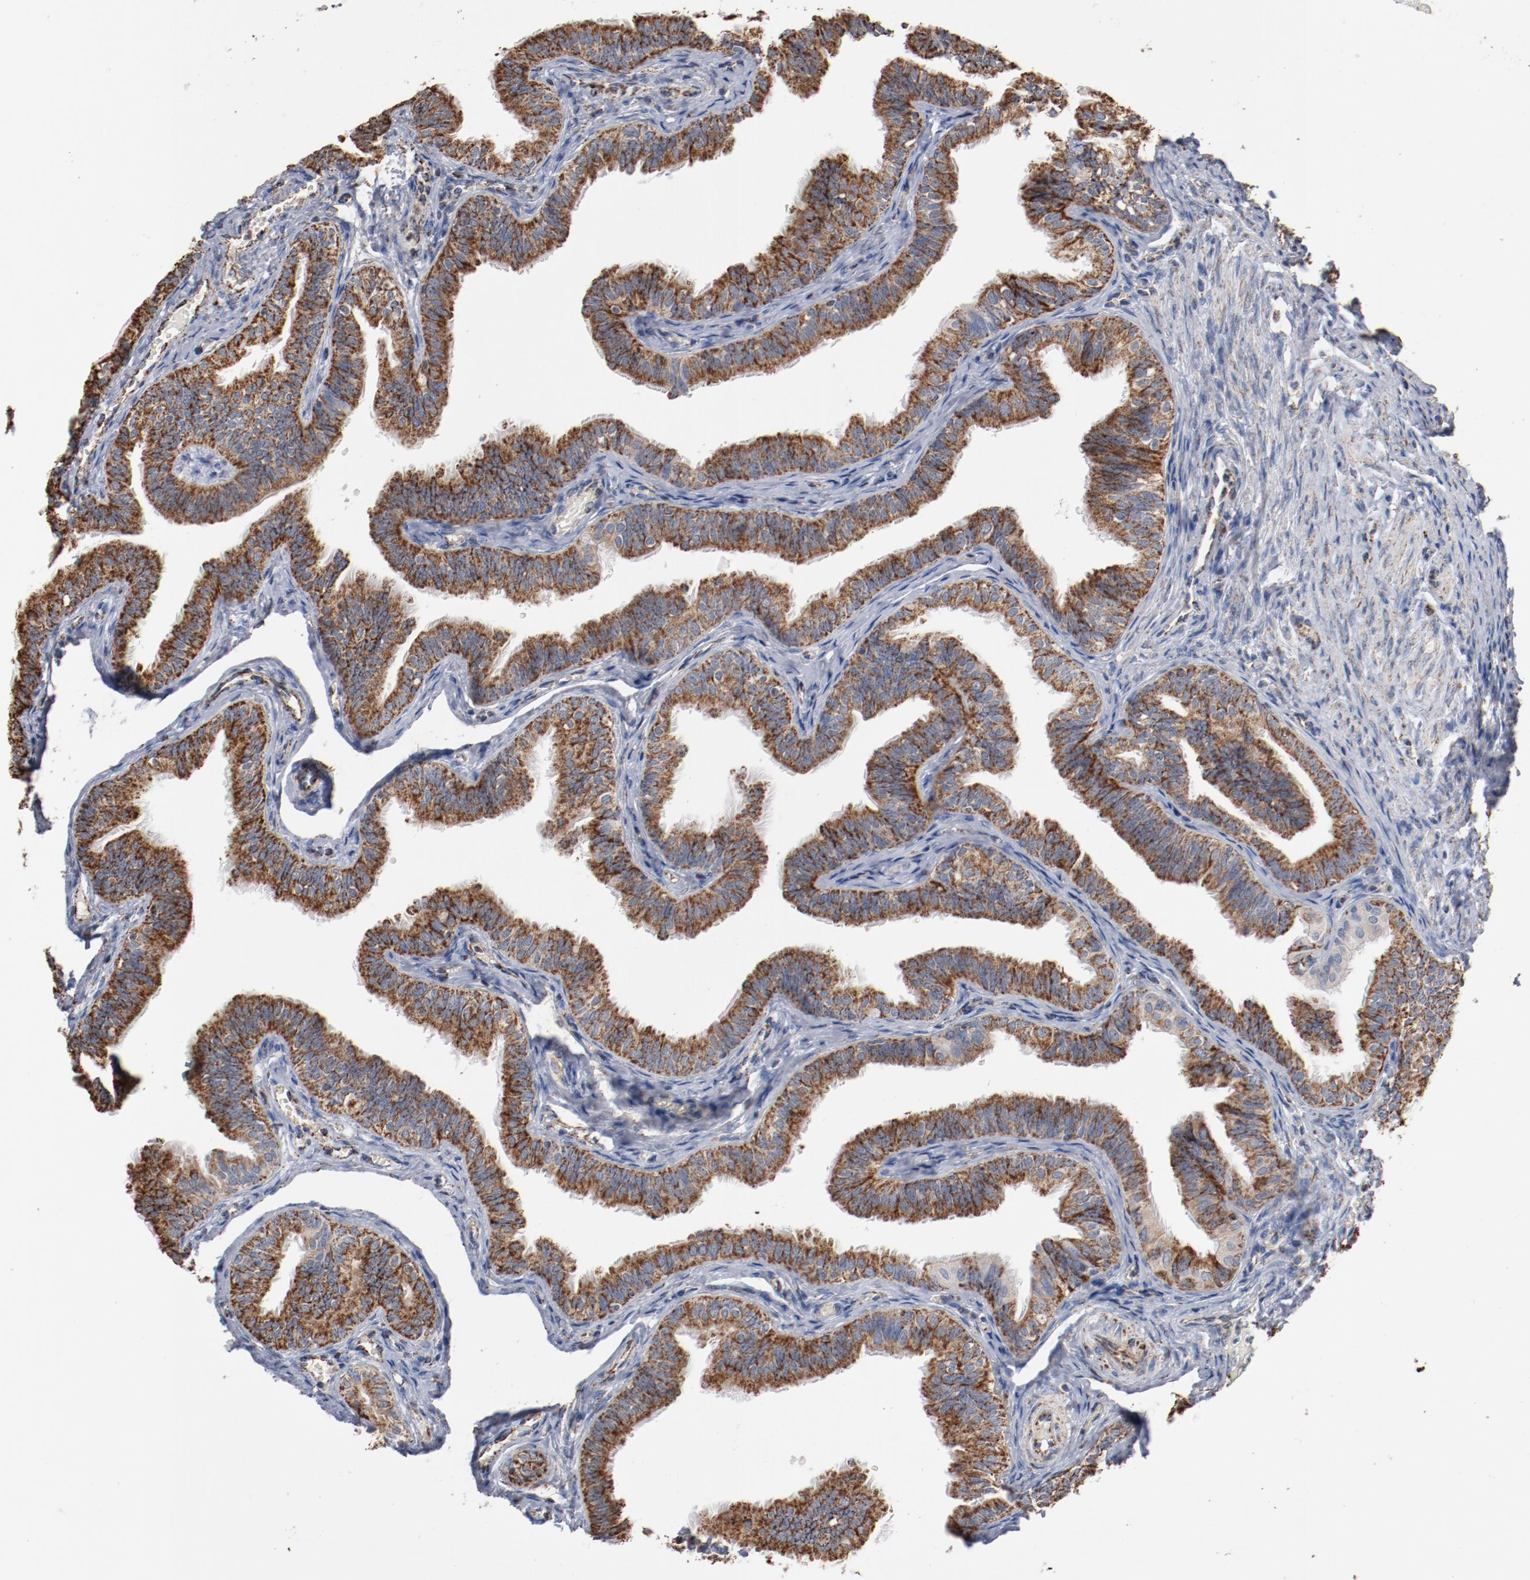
{"staining": {"intensity": "strong", "quantity": ">75%", "location": "cytoplasmic/membranous"}, "tissue": "fallopian tube", "cell_type": "Glandular cells", "image_type": "normal", "snomed": [{"axis": "morphology", "description": "Normal tissue, NOS"}, {"axis": "morphology", "description": "Dermoid, NOS"}, {"axis": "topography", "description": "Fallopian tube"}], "caption": "Fallopian tube stained with immunohistochemistry shows strong cytoplasmic/membranous staining in about >75% of glandular cells. (DAB (3,3'-diaminobenzidine) = brown stain, brightfield microscopy at high magnification).", "gene": "NDUFS4", "patient": {"sex": "female", "age": 33}}